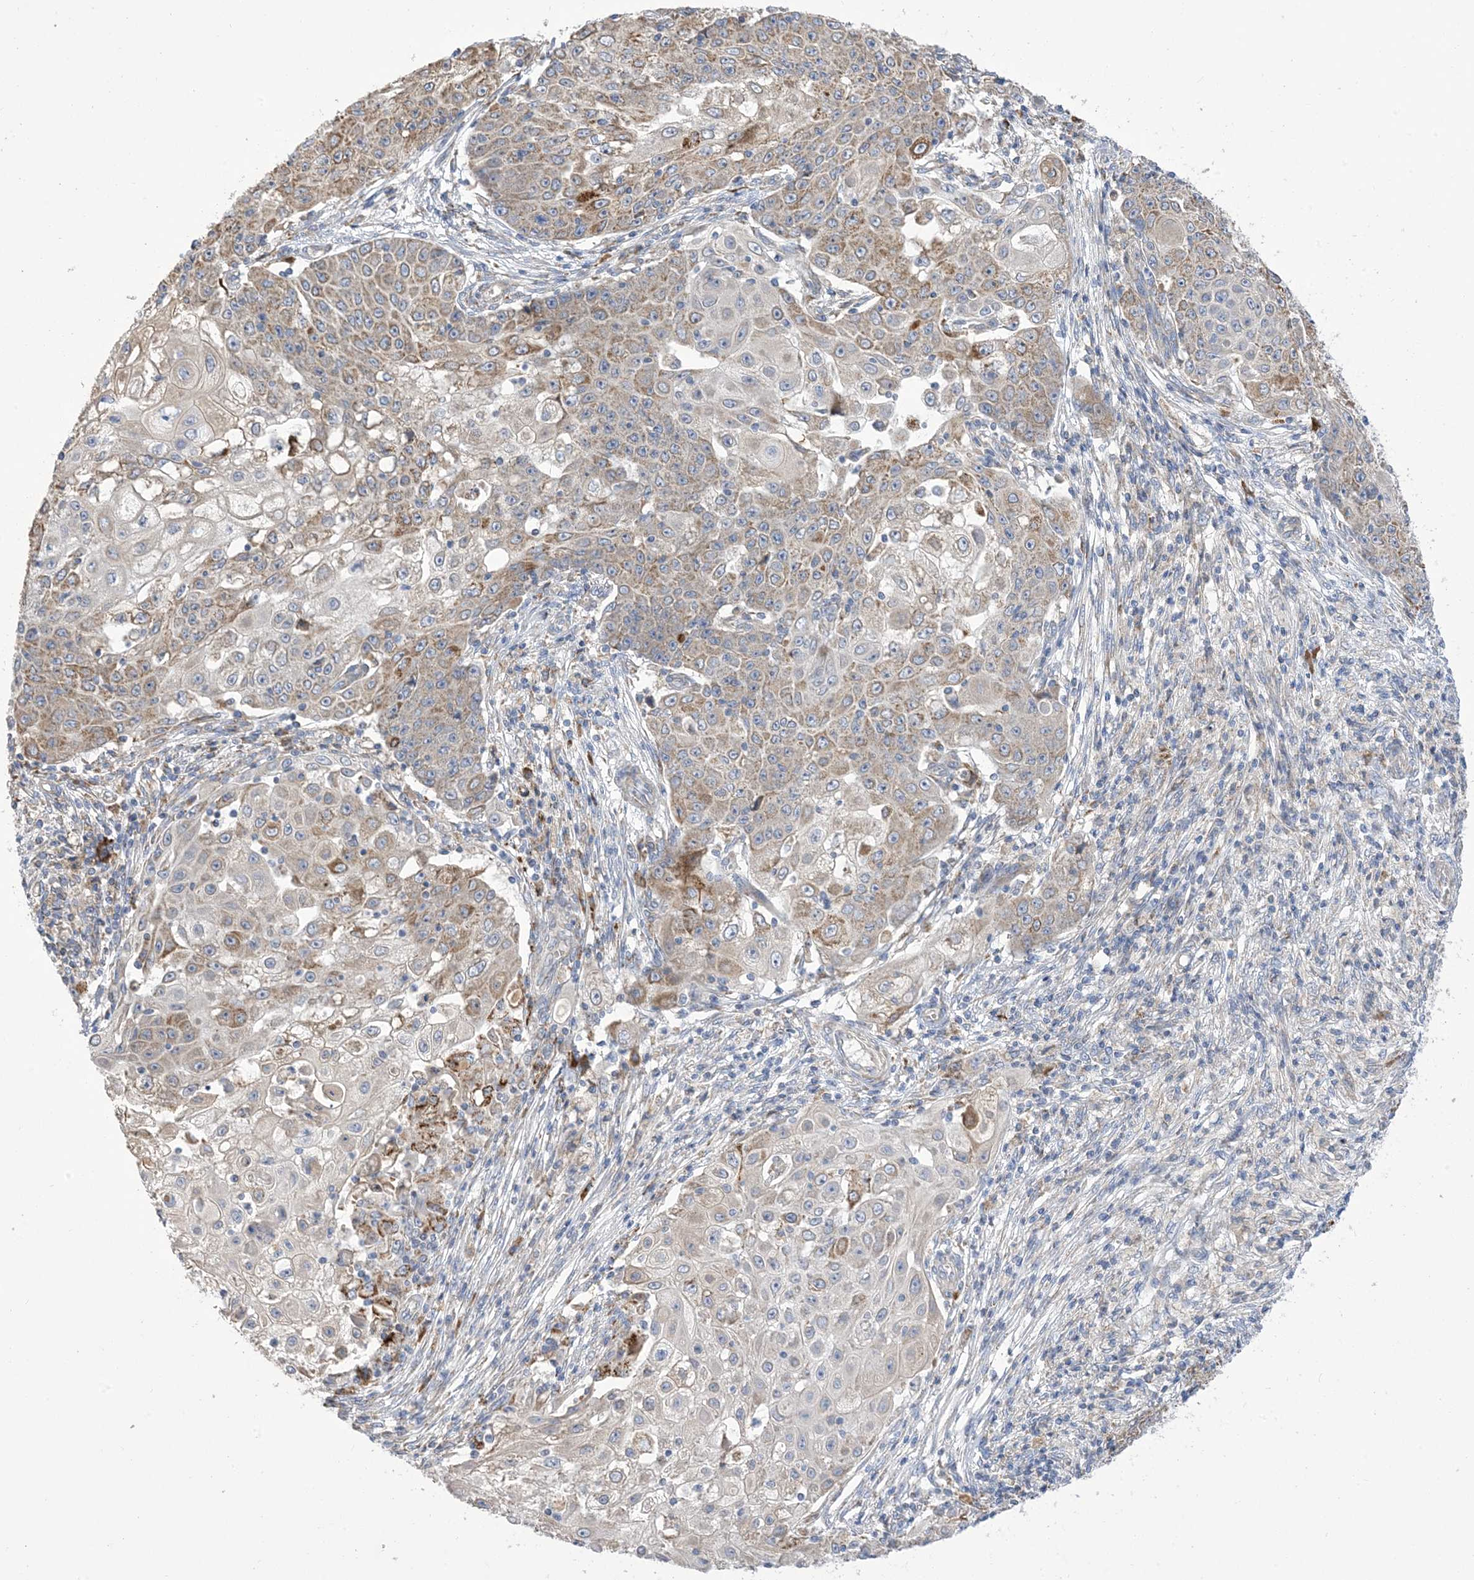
{"staining": {"intensity": "moderate", "quantity": "<25%", "location": "cytoplasmic/membranous"}, "tissue": "ovarian cancer", "cell_type": "Tumor cells", "image_type": "cancer", "snomed": [{"axis": "morphology", "description": "Carcinoma, endometroid"}, {"axis": "topography", "description": "Ovary"}], "caption": "High-magnification brightfield microscopy of ovarian cancer (endometroid carcinoma) stained with DAB (brown) and counterstained with hematoxylin (blue). tumor cells exhibit moderate cytoplasmic/membranous expression is appreciated in about<25% of cells. (DAB (3,3'-diaminobenzidine) IHC, brown staining for protein, blue staining for nuclei).", "gene": "CLEC16A", "patient": {"sex": "female", "age": 42}}